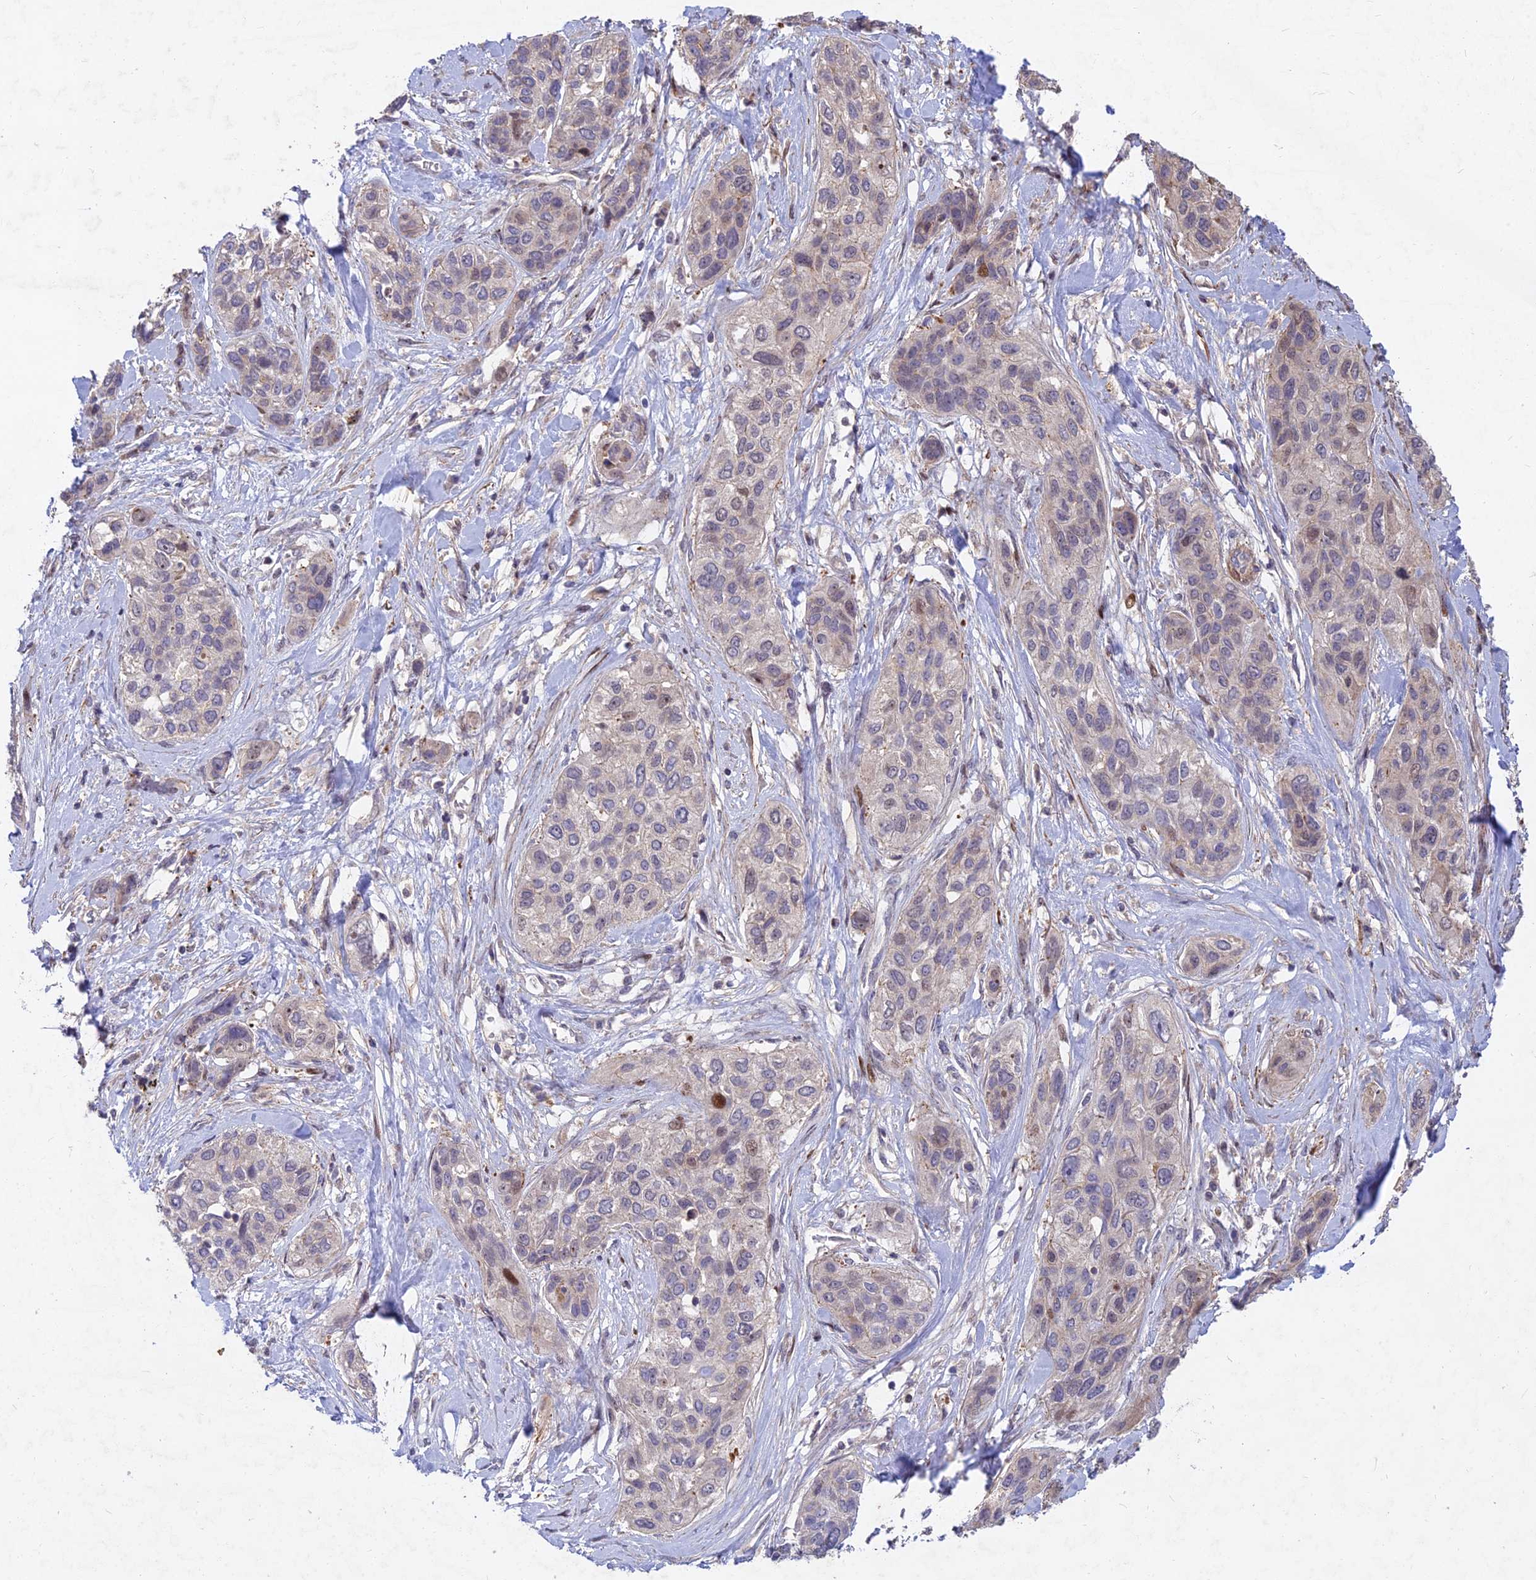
{"staining": {"intensity": "moderate", "quantity": "<25%", "location": "nuclear"}, "tissue": "lung cancer", "cell_type": "Tumor cells", "image_type": "cancer", "snomed": [{"axis": "morphology", "description": "Squamous cell carcinoma, NOS"}, {"axis": "topography", "description": "Lung"}], "caption": "The micrograph reveals immunohistochemical staining of lung cancer (squamous cell carcinoma). There is moderate nuclear expression is present in about <25% of tumor cells.", "gene": "RELCH", "patient": {"sex": "female", "age": 70}}